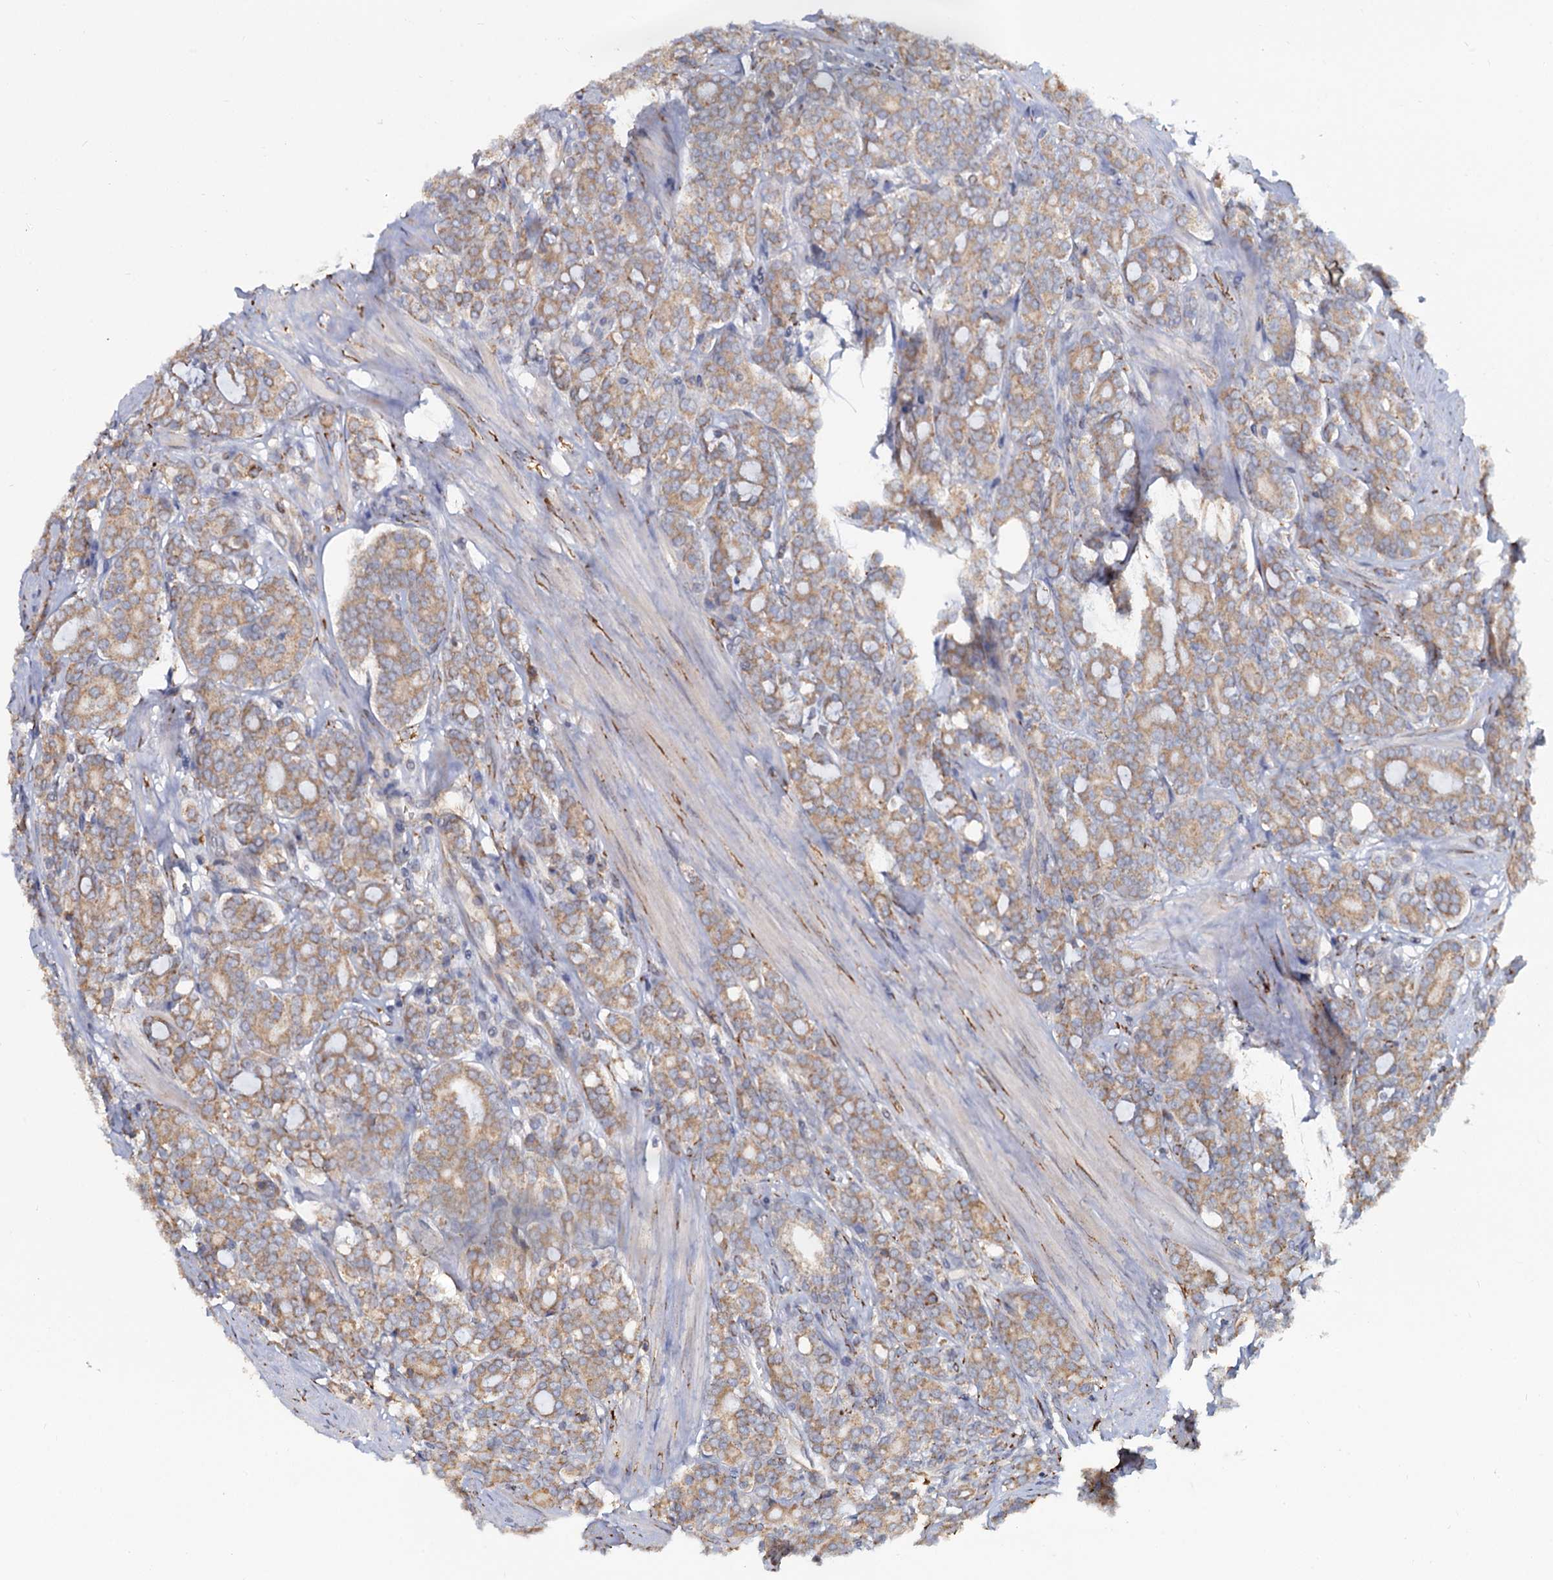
{"staining": {"intensity": "moderate", "quantity": ">75%", "location": "cytoplasmic/membranous"}, "tissue": "prostate cancer", "cell_type": "Tumor cells", "image_type": "cancer", "snomed": [{"axis": "morphology", "description": "Adenocarcinoma, High grade"}, {"axis": "topography", "description": "Prostate"}], "caption": "A micrograph showing moderate cytoplasmic/membranous staining in approximately >75% of tumor cells in prostate cancer, as visualized by brown immunohistochemical staining.", "gene": "LRRC51", "patient": {"sex": "male", "age": 62}}